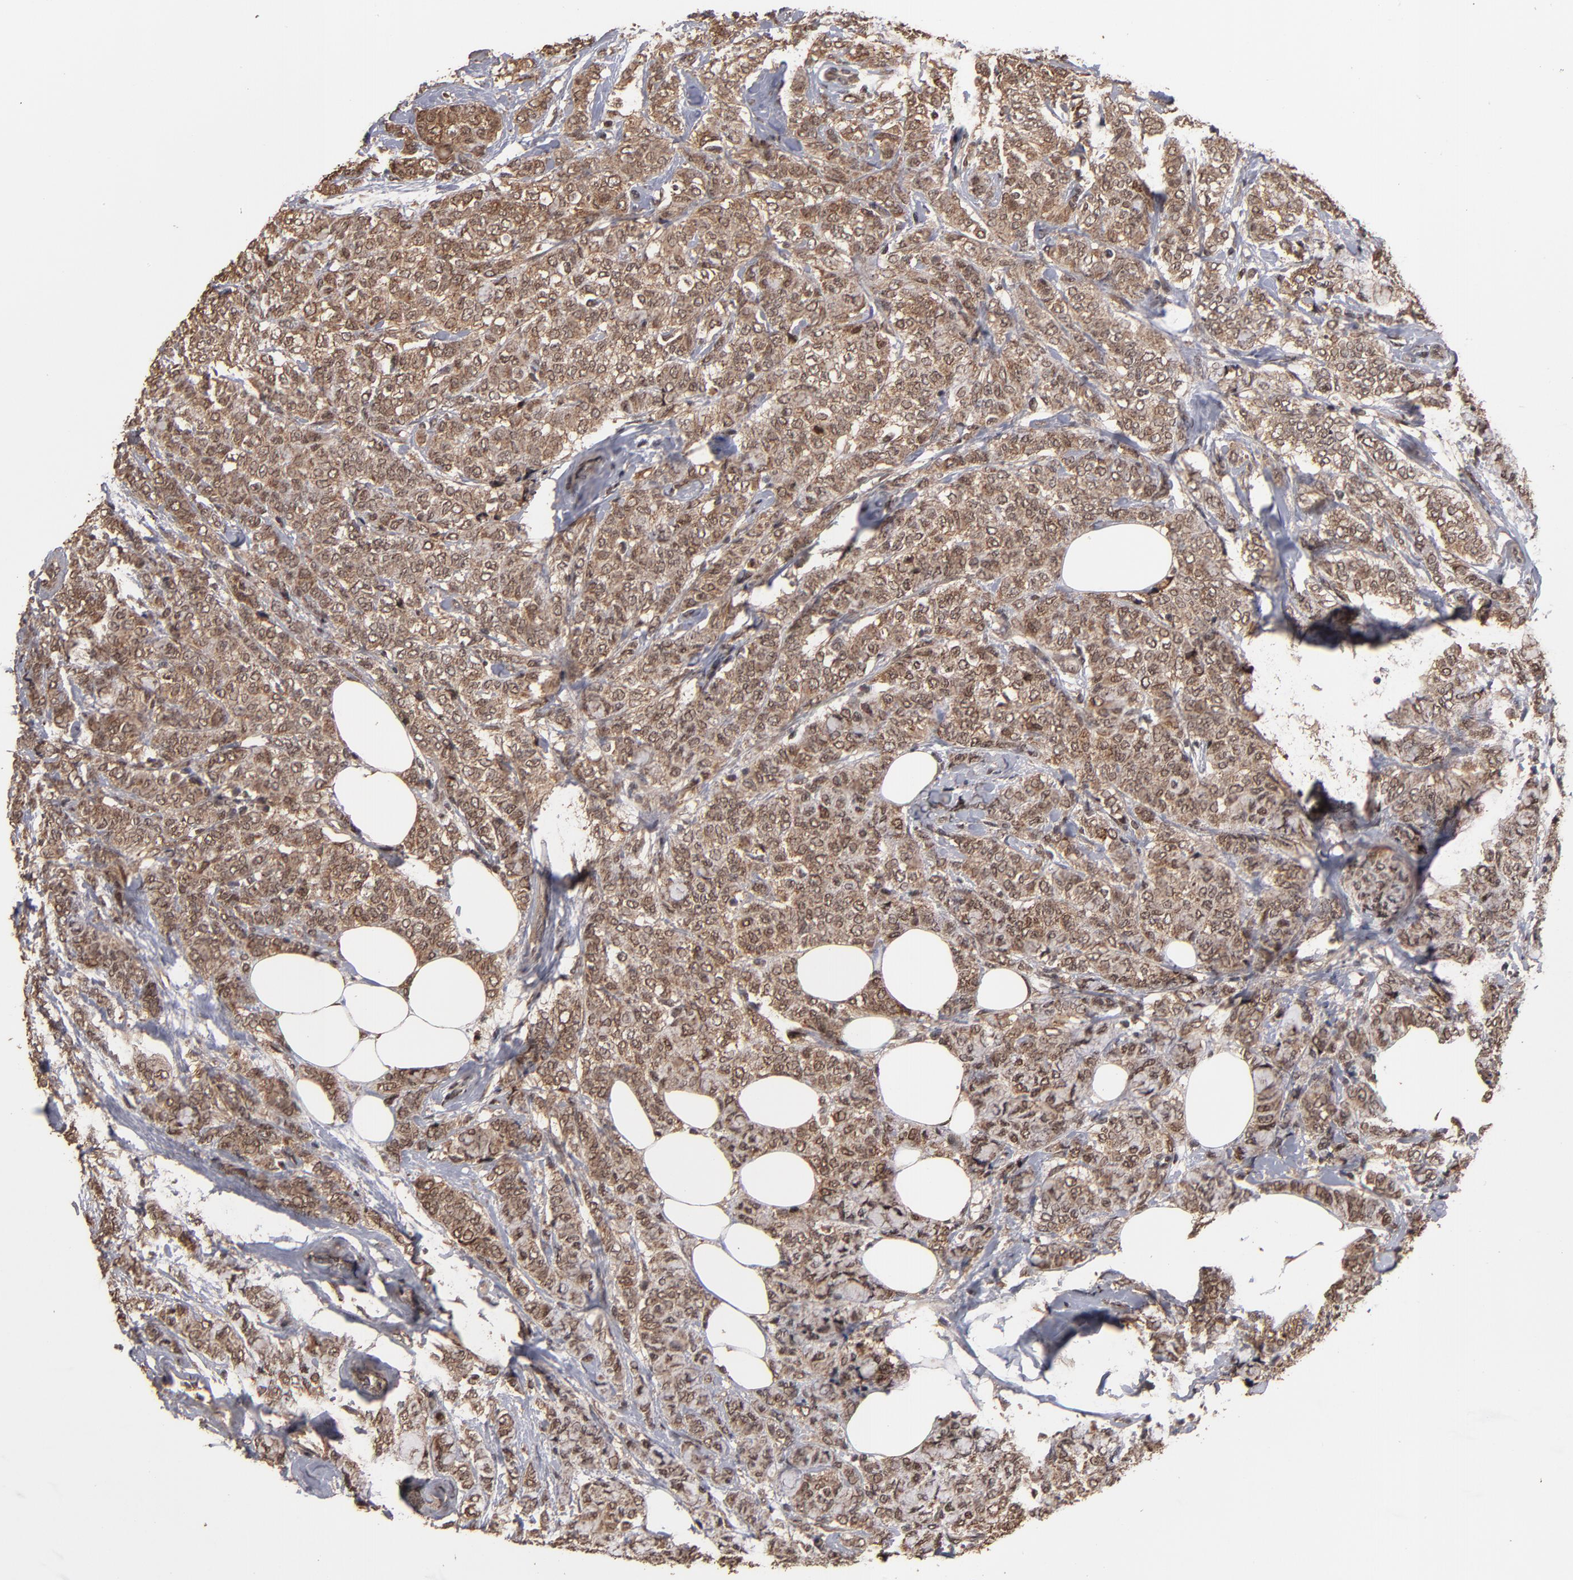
{"staining": {"intensity": "moderate", "quantity": ">75%", "location": "nuclear"}, "tissue": "breast cancer", "cell_type": "Tumor cells", "image_type": "cancer", "snomed": [{"axis": "morphology", "description": "Lobular carcinoma"}, {"axis": "topography", "description": "Breast"}], "caption": "Breast cancer stained for a protein (brown) demonstrates moderate nuclear positive positivity in about >75% of tumor cells.", "gene": "NXF2B", "patient": {"sex": "female", "age": 60}}